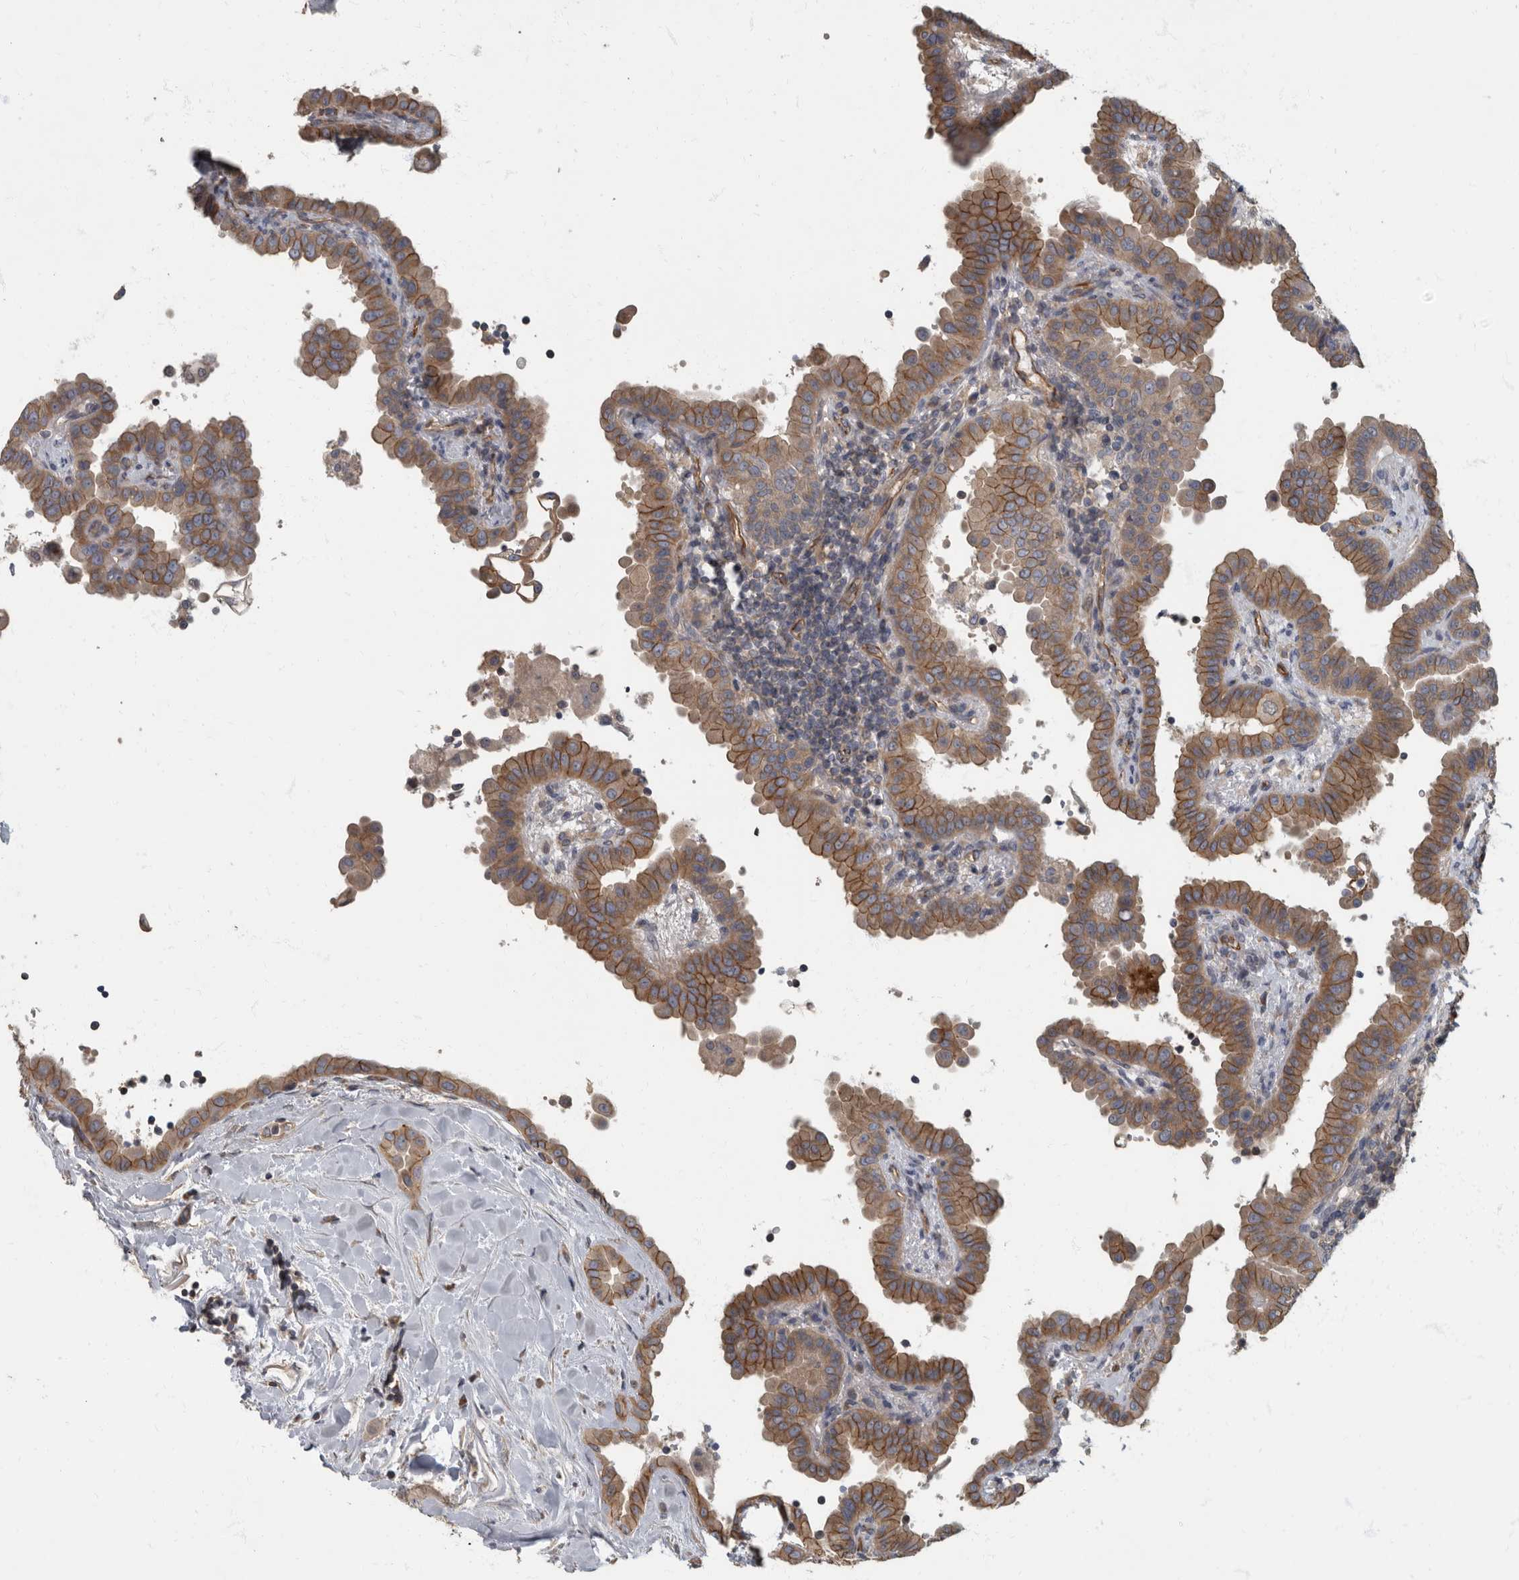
{"staining": {"intensity": "moderate", "quantity": ">75%", "location": "cytoplasmic/membranous"}, "tissue": "thyroid cancer", "cell_type": "Tumor cells", "image_type": "cancer", "snomed": [{"axis": "morphology", "description": "Papillary adenocarcinoma, NOS"}, {"axis": "topography", "description": "Thyroid gland"}], "caption": "The micrograph demonstrates a brown stain indicating the presence of a protein in the cytoplasmic/membranous of tumor cells in papillary adenocarcinoma (thyroid).", "gene": "PDK1", "patient": {"sex": "male", "age": 33}}